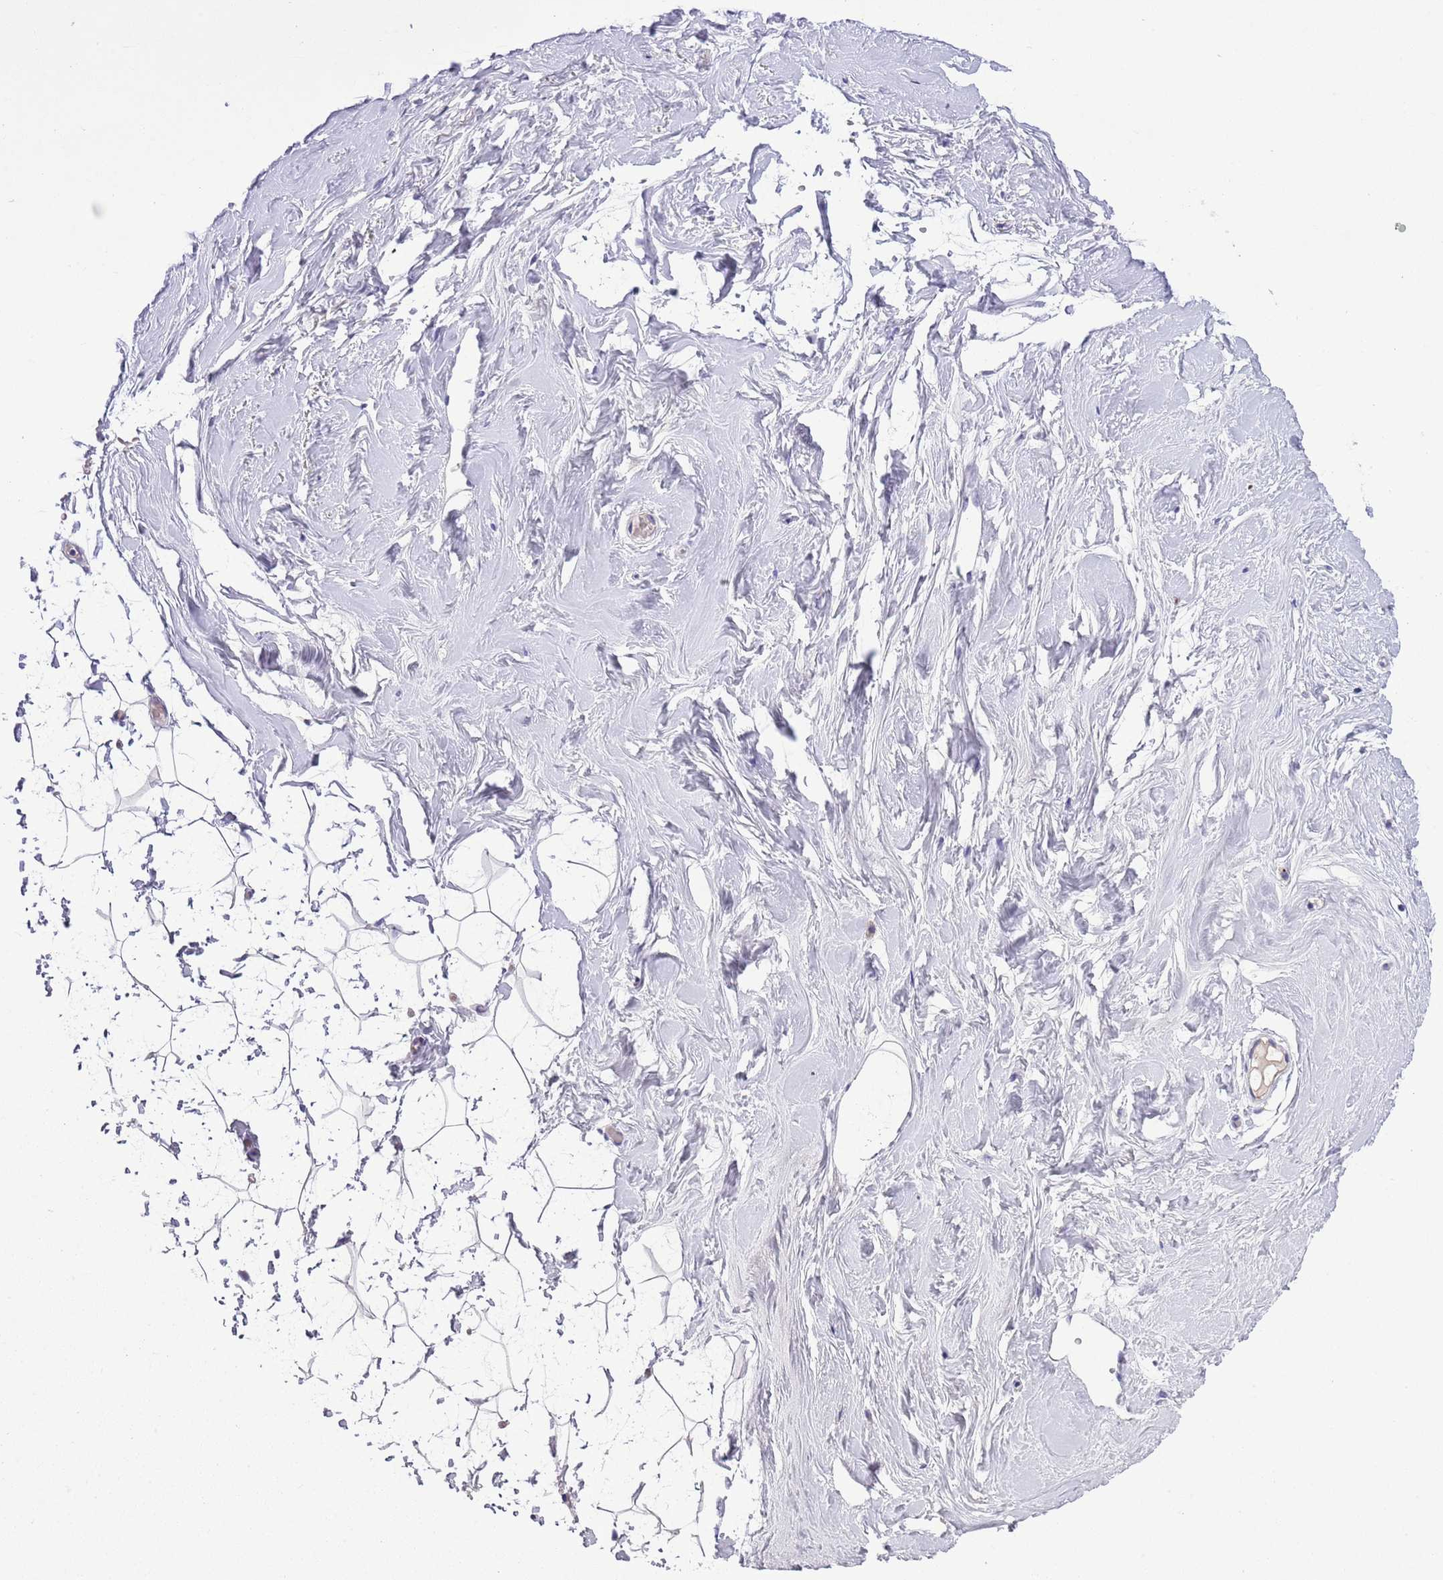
{"staining": {"intensity": "negative", "quantity": "none", "location": "none"}, "tissue": "breast", "cell_type": "Adipocytes", "image_type": "normal", "snomed": [{"axis": "morphology", "description": "Normal tissue, NOS"}, {"axis": "morphology", "description": "Adenoma, NOS"}, {"axis": "topography", "description": "Breast"}], "caption": "IHC micrograph of benign human breast stained for a protein (brown), which reveals no expression in adipocytes.", "gene": "CLEC2A", "patient": {"sex": "female", "age": 23}}